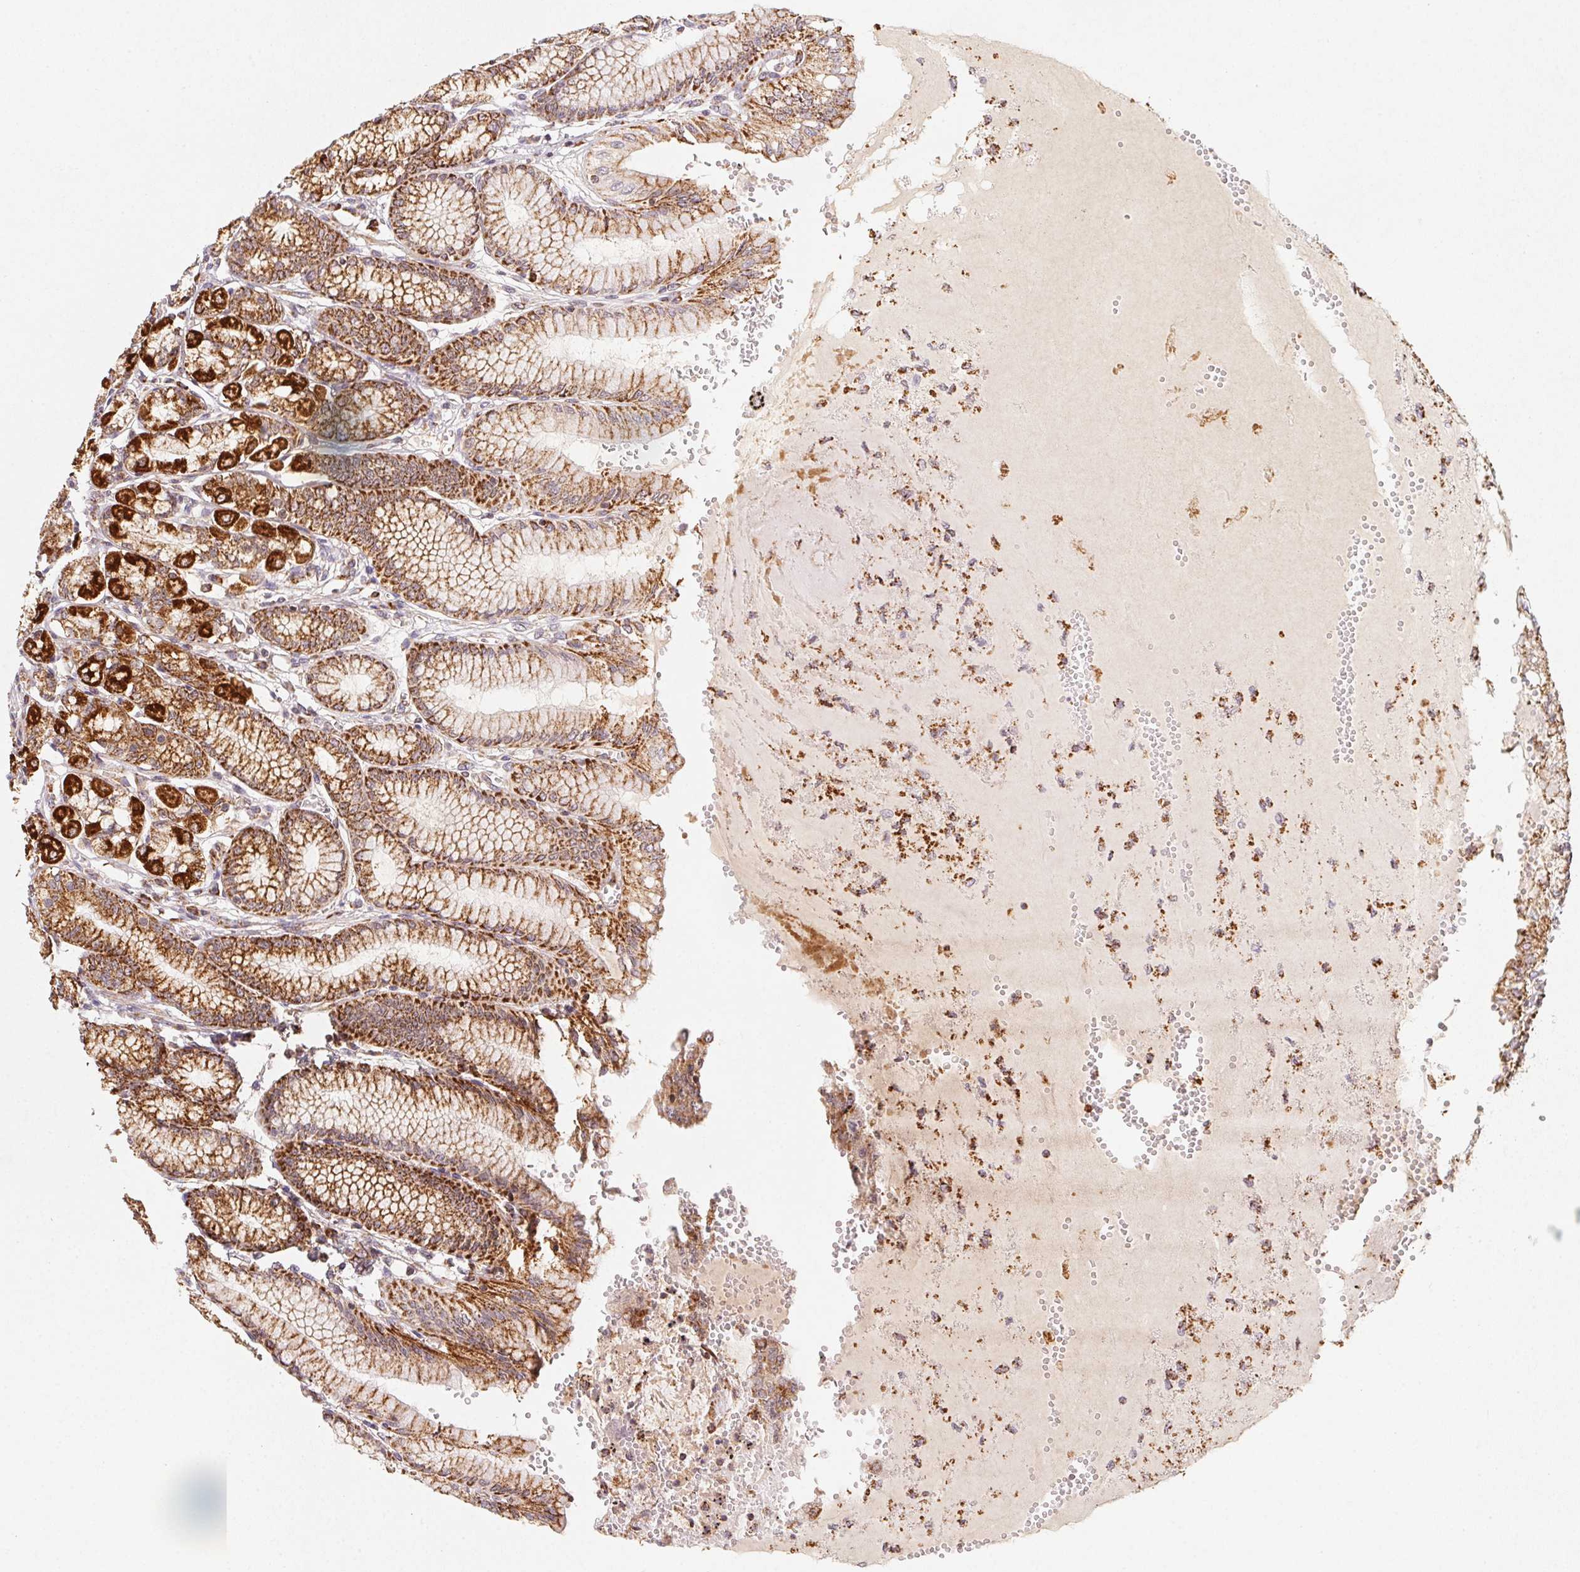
{"staining": {"intensity": "strong", "quantity": ">75%", "location": "cytoplasmic/membranous"}, "tissue": "stomach", "cell_type": "Glandular cells", "image_type": "normal", "snomed": [{"axis": "morphology", "description": "Normal tissue, NOS"}, {"axis": "topography", "description": "Stomach"}, {"axis": "topography", "description": "Stomach, lower"}], "caption": "This image displays unremarkable stomach stained with immunohistochemistry to label a protein in brown. The cytoplasmic/membranous of glandular cells show strong positivity for the protein. Nuclei are counter-stained blue.", "gene": "NDUFS6", "patient": {"sex": "male", "age": 76}}